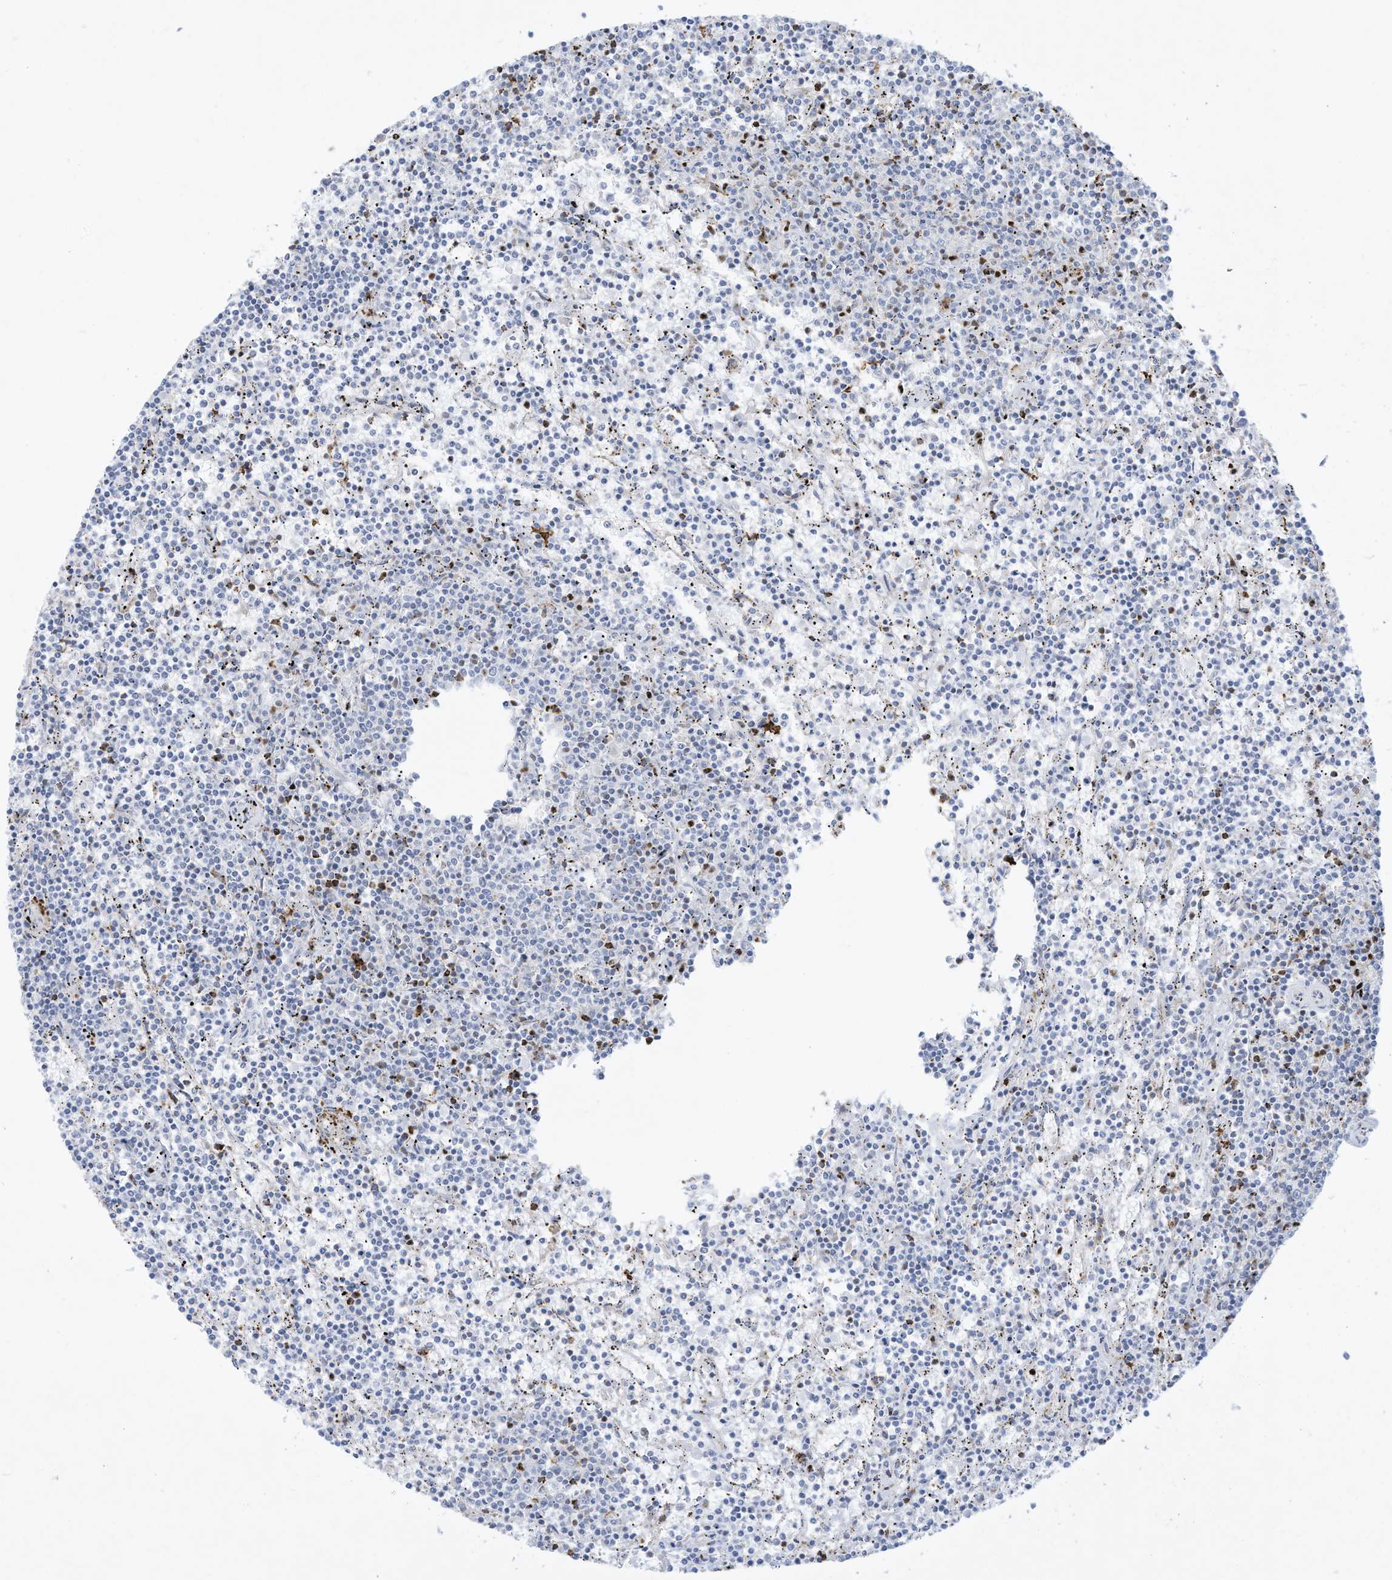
{"staining": {"intensity": "negative", "quantity": "none", "location": "none"}, "tissue": "lymphoma", "cell_type": "Tumor cells", "image_type": "cancer", "snomed": [{"axis": "morphology", "description": "Malignant lymphoma, non-Hodgkin's type, Low grade"}, {"axis": "topography", "description": "Spleen"}], "caption": "The histopathology image exhibits no staining of tumor cells in malignant lymphoma, non-Hodgkin's type (low-grade).", "gene": "THNSL2", "patient": {"sex": "female", "age": 50}}